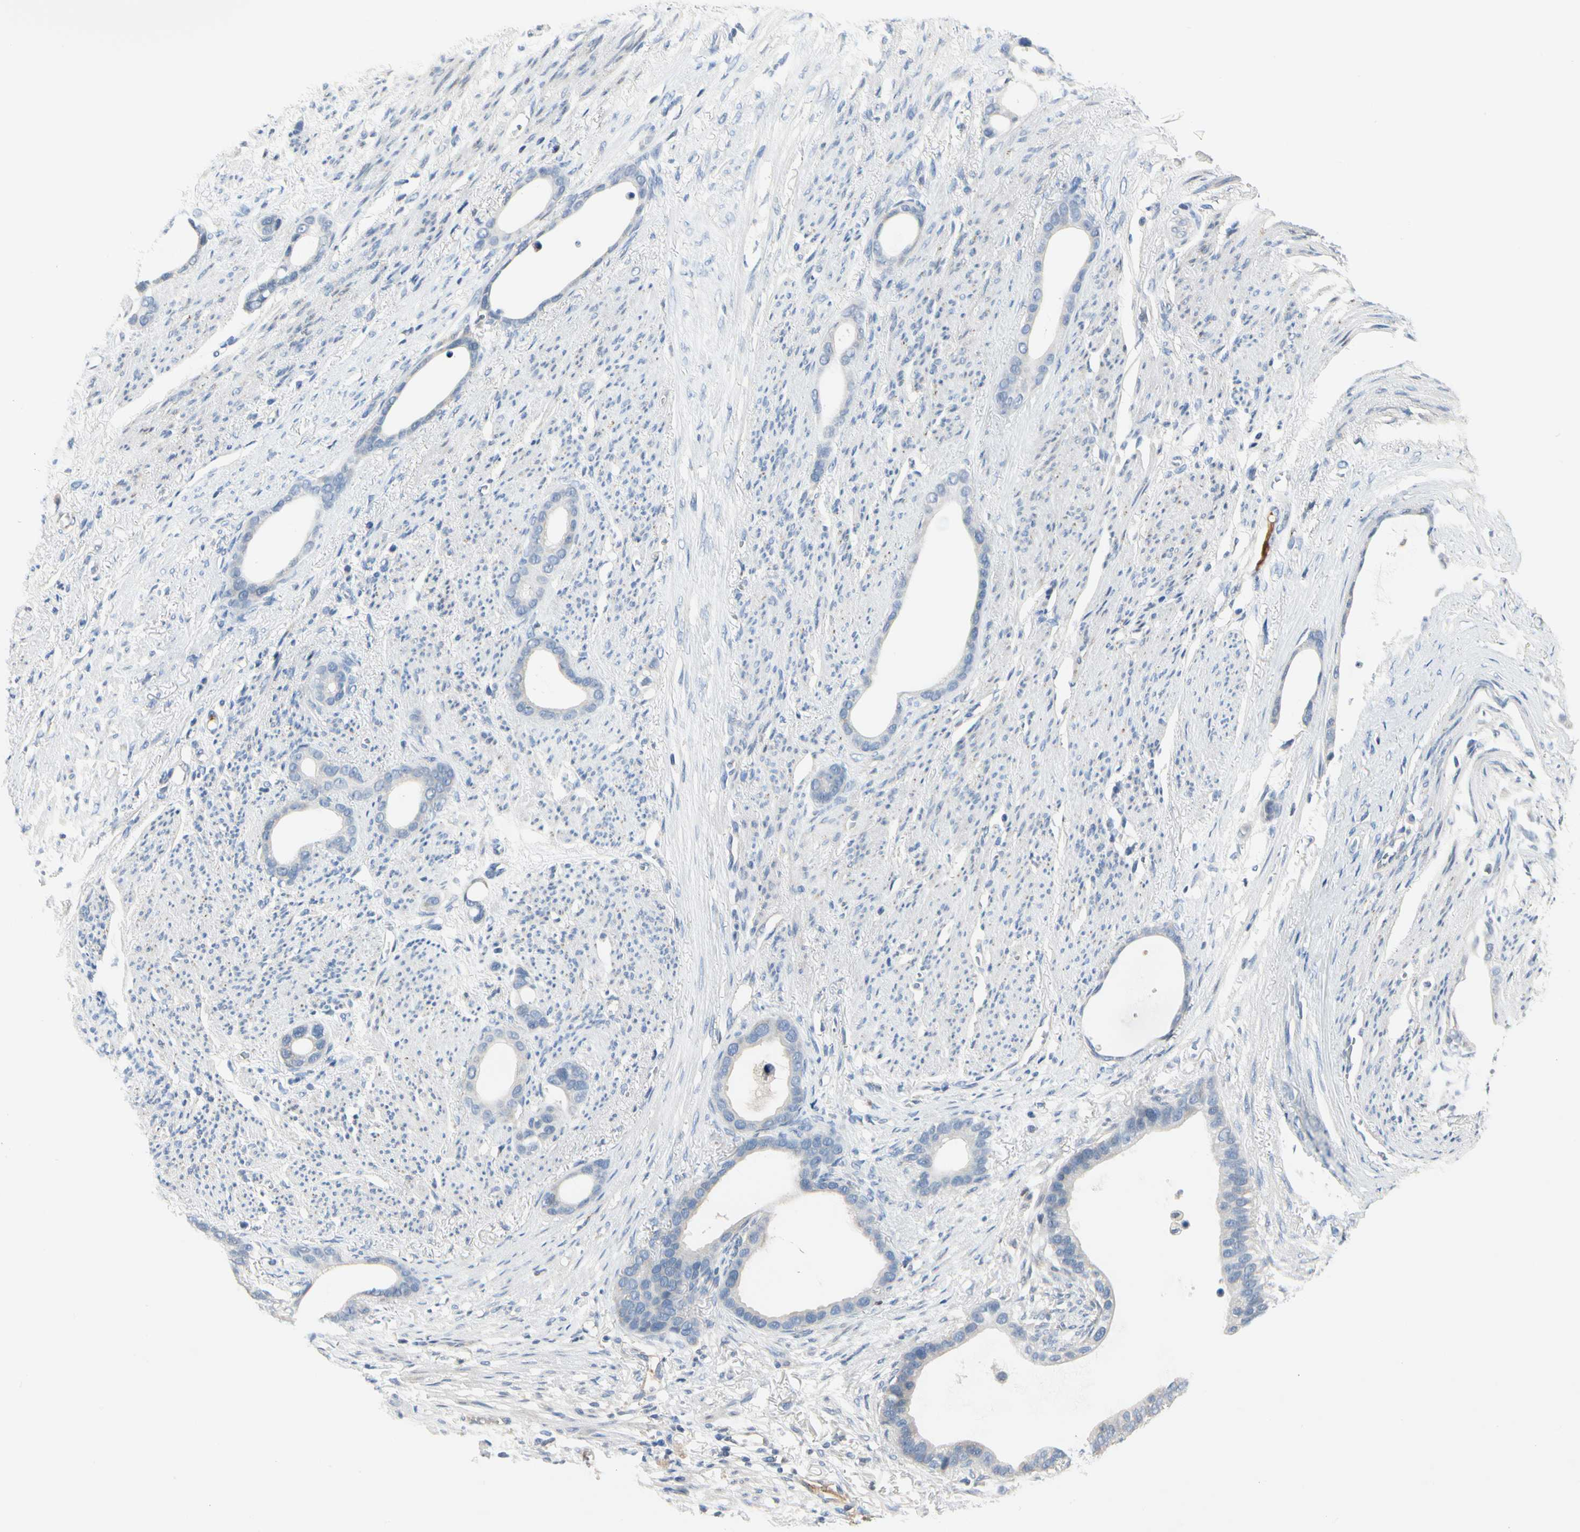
{"staining": {"intensity": "negative", "quantity": "none", "location": "none"}, "tissue": "stomach cancer", "cell_type": "Tumor cells", "image_type": "cancer", "snomed": [{"axis": "morphology", "description": "Adenocarcinoma, NOS"}, {"axis": "topography", "description": "Stomach"}], "caption": "This is a histopathology image of immunohistochemistry staining of stomach cancer (adenocarcinoma), which shows no positivity in tumor cells. The staining is performed using DAB (3,3'-diaminobenzidine) brown chromogen with nuclei counter-stained in using hematoxylin.", "gene": "ECRG4", "patient": {"sex": "female", "age": 75}}